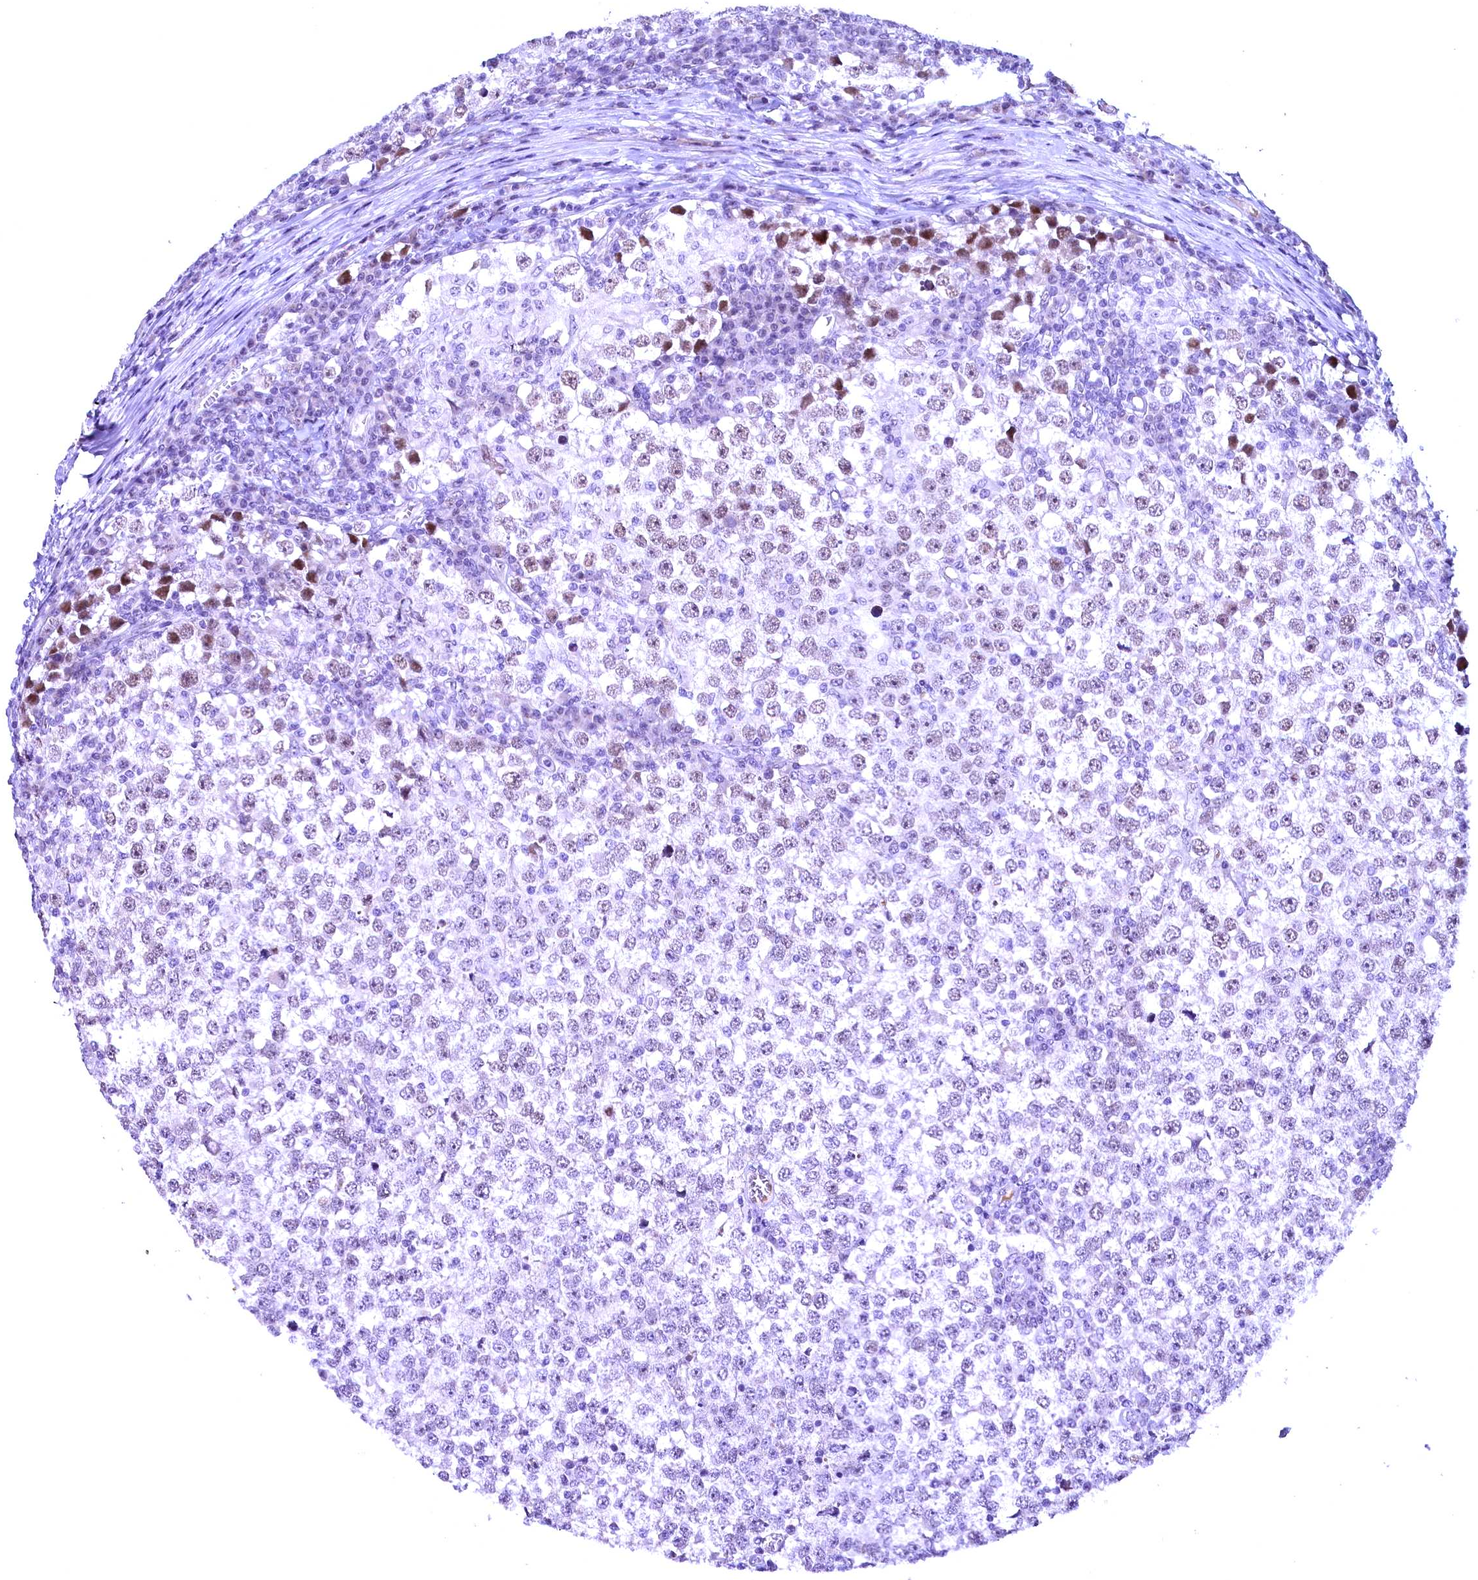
{"staining": {"intensity": "moderate", "quantity": "<25%", "location": "nuclear"}, "tissue": "testis cancer", "cell_type": "Tumor cells", "image_type": "cancer", "snomed": [{"axis": "morphology", "description": "Seminoma, NOS"}, {"axis": "topography", "description": "Testis"}], "caption": "Immunohistochemistry (IHC) micrograph of neoplastic tissue: seminoma (testis) stained using IHC reveals low levels of moderate protein expression localized specifically in the nuclear of tumor cells, appearing as a nuclear brown color.", "gene": "CCDC106", "patient": {"sex": "male", "age": 65}}